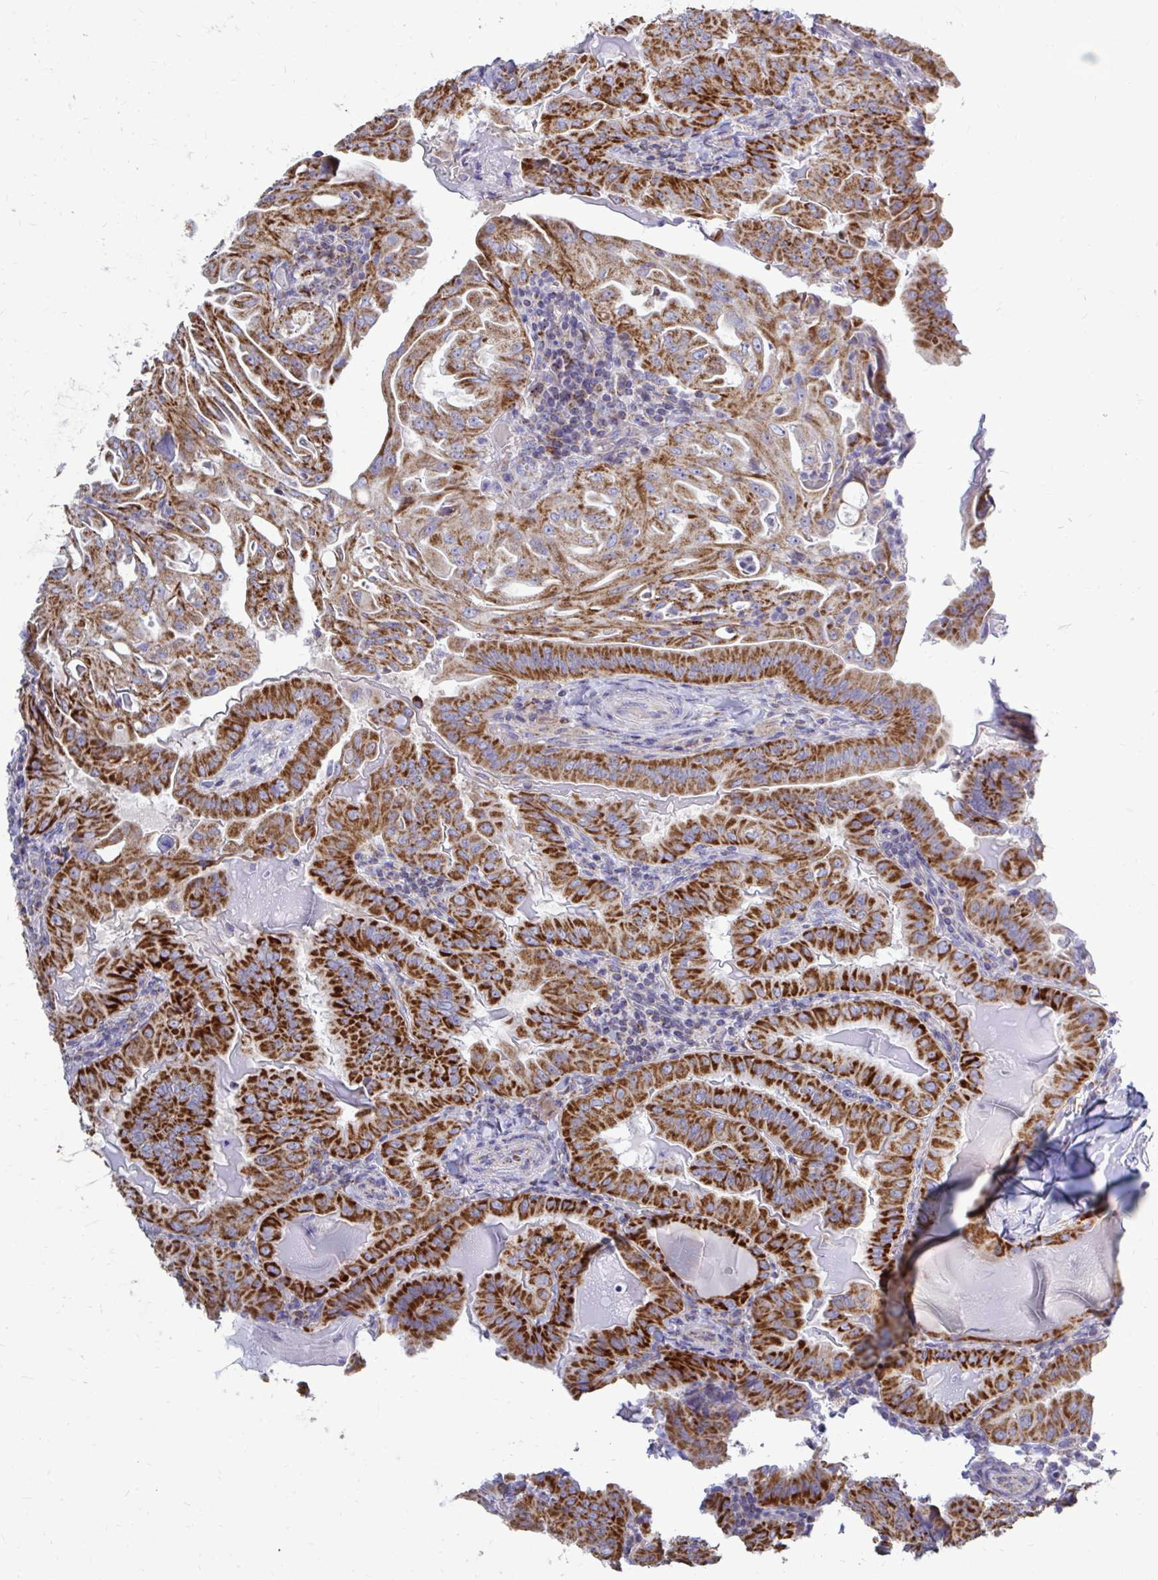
{"staining": {"intensity": "strong", "quantity": ">75%", "location": "cytoplasmic/membranous"}, "tissue": "thyroid cancer", "cell_type": "Tumor cells", "image_type": "cancer", "snomed": [{"axis": "morphology", "description": "Papillary adenocarcinoma, NOS"}, {"axis": "topography", "description": "Thyroid gland"}], "caption": "Protein expression analysis of papillary adenocarcinoma (thyroid) reveals strong cytoplasmic/membranous positivity in approximately >75% of tumor cells.", "gene": "OR10R2", "patient": {"sex": "female", "age": 68}}